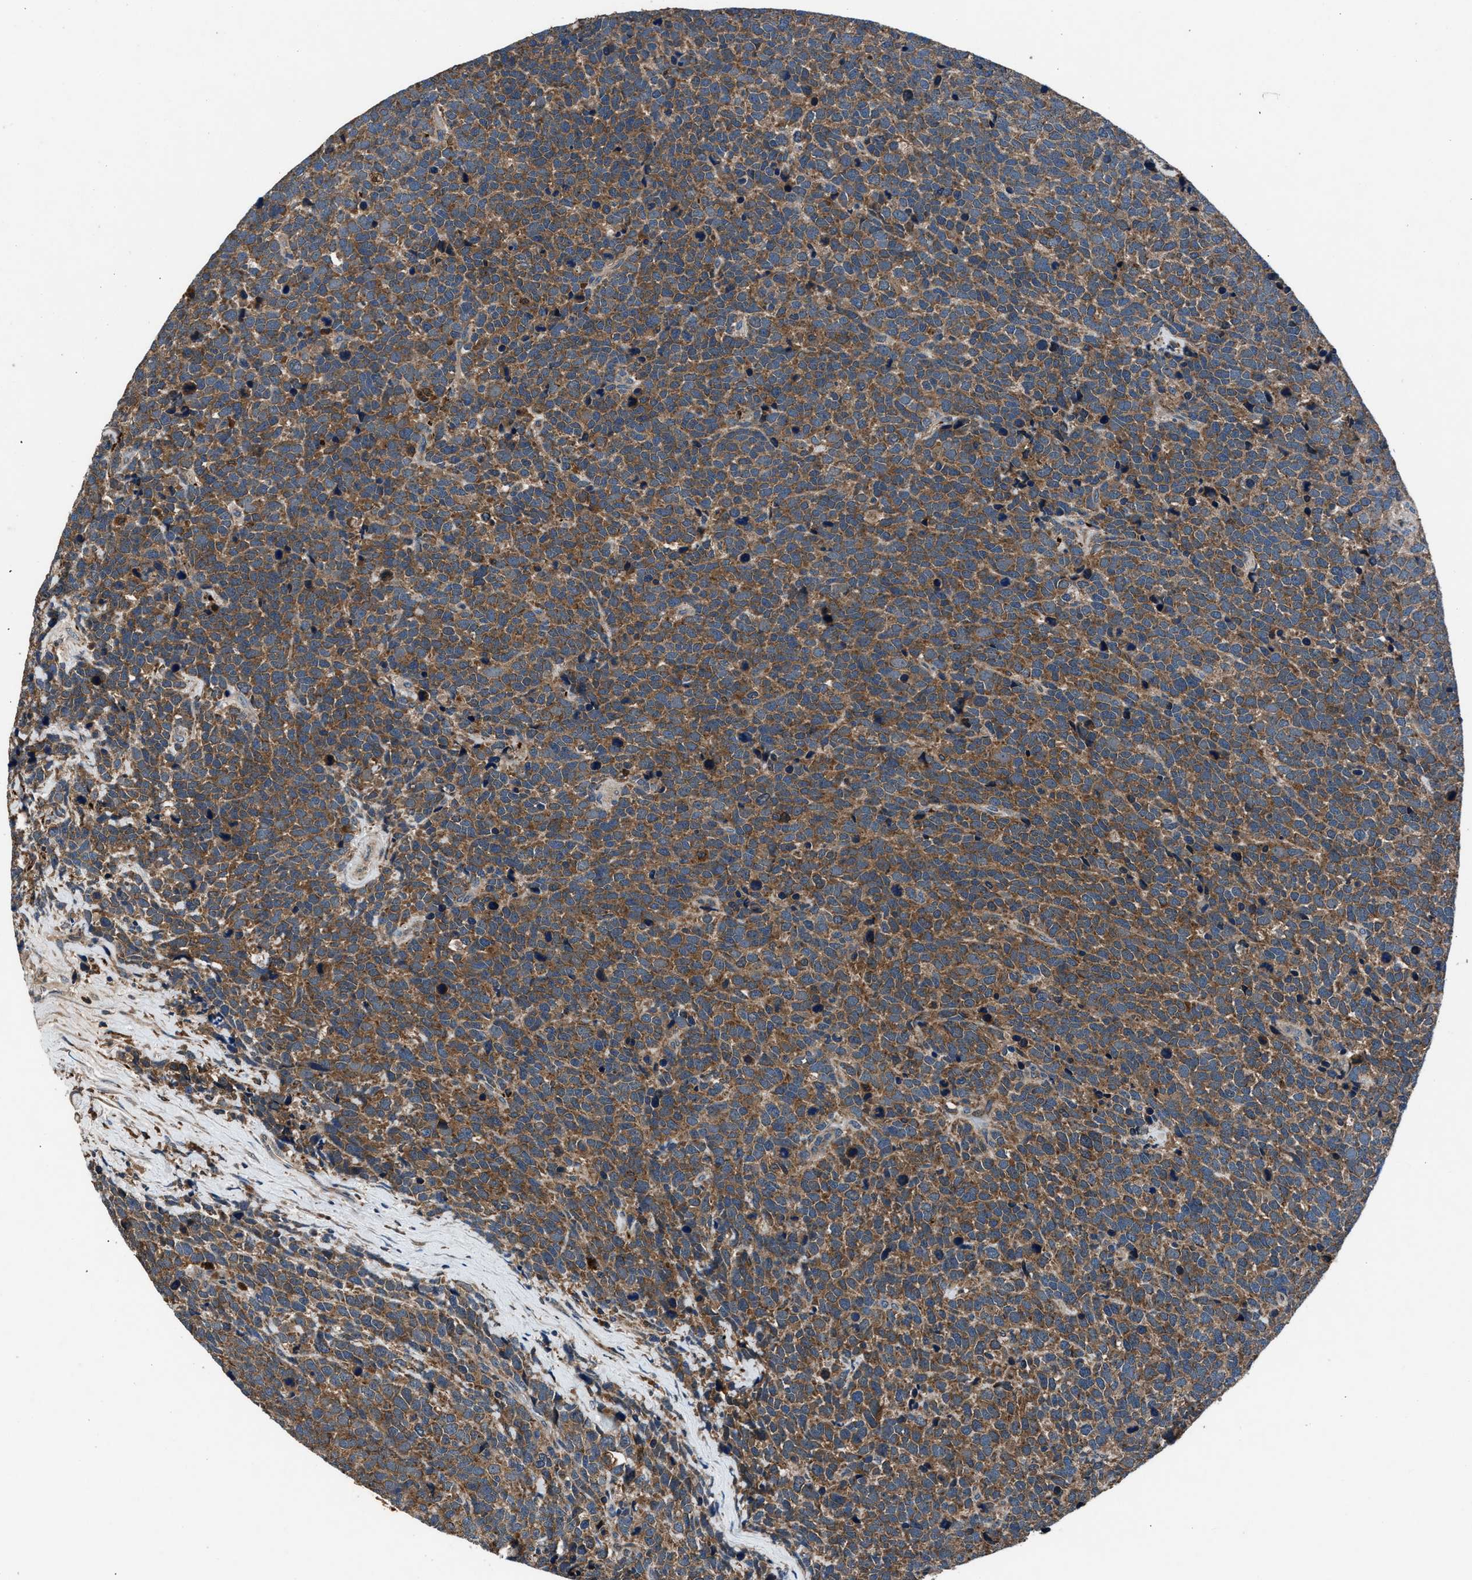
{"staining": {"intensity": "moderate", "quantity": ">75%", "location": "cytoplasmic/membranous"}, "tissue": "urothelial cancer", "cell_type": "Tumor cells", "image_type": "cancer", "snomed": [{"axis": "morphology", "description": "Urothelial carcinoma, High grade"}, {"axis": "topography", "description": "Urinary bladder"}], "caption": "Moderate cytoplasmic/membranous positivity for a protein is present in about >75% of tumor cells of urothelial cancer using IHC.", "gene": "FAM221A", "patient": {"sex": "female", "age": 82}}